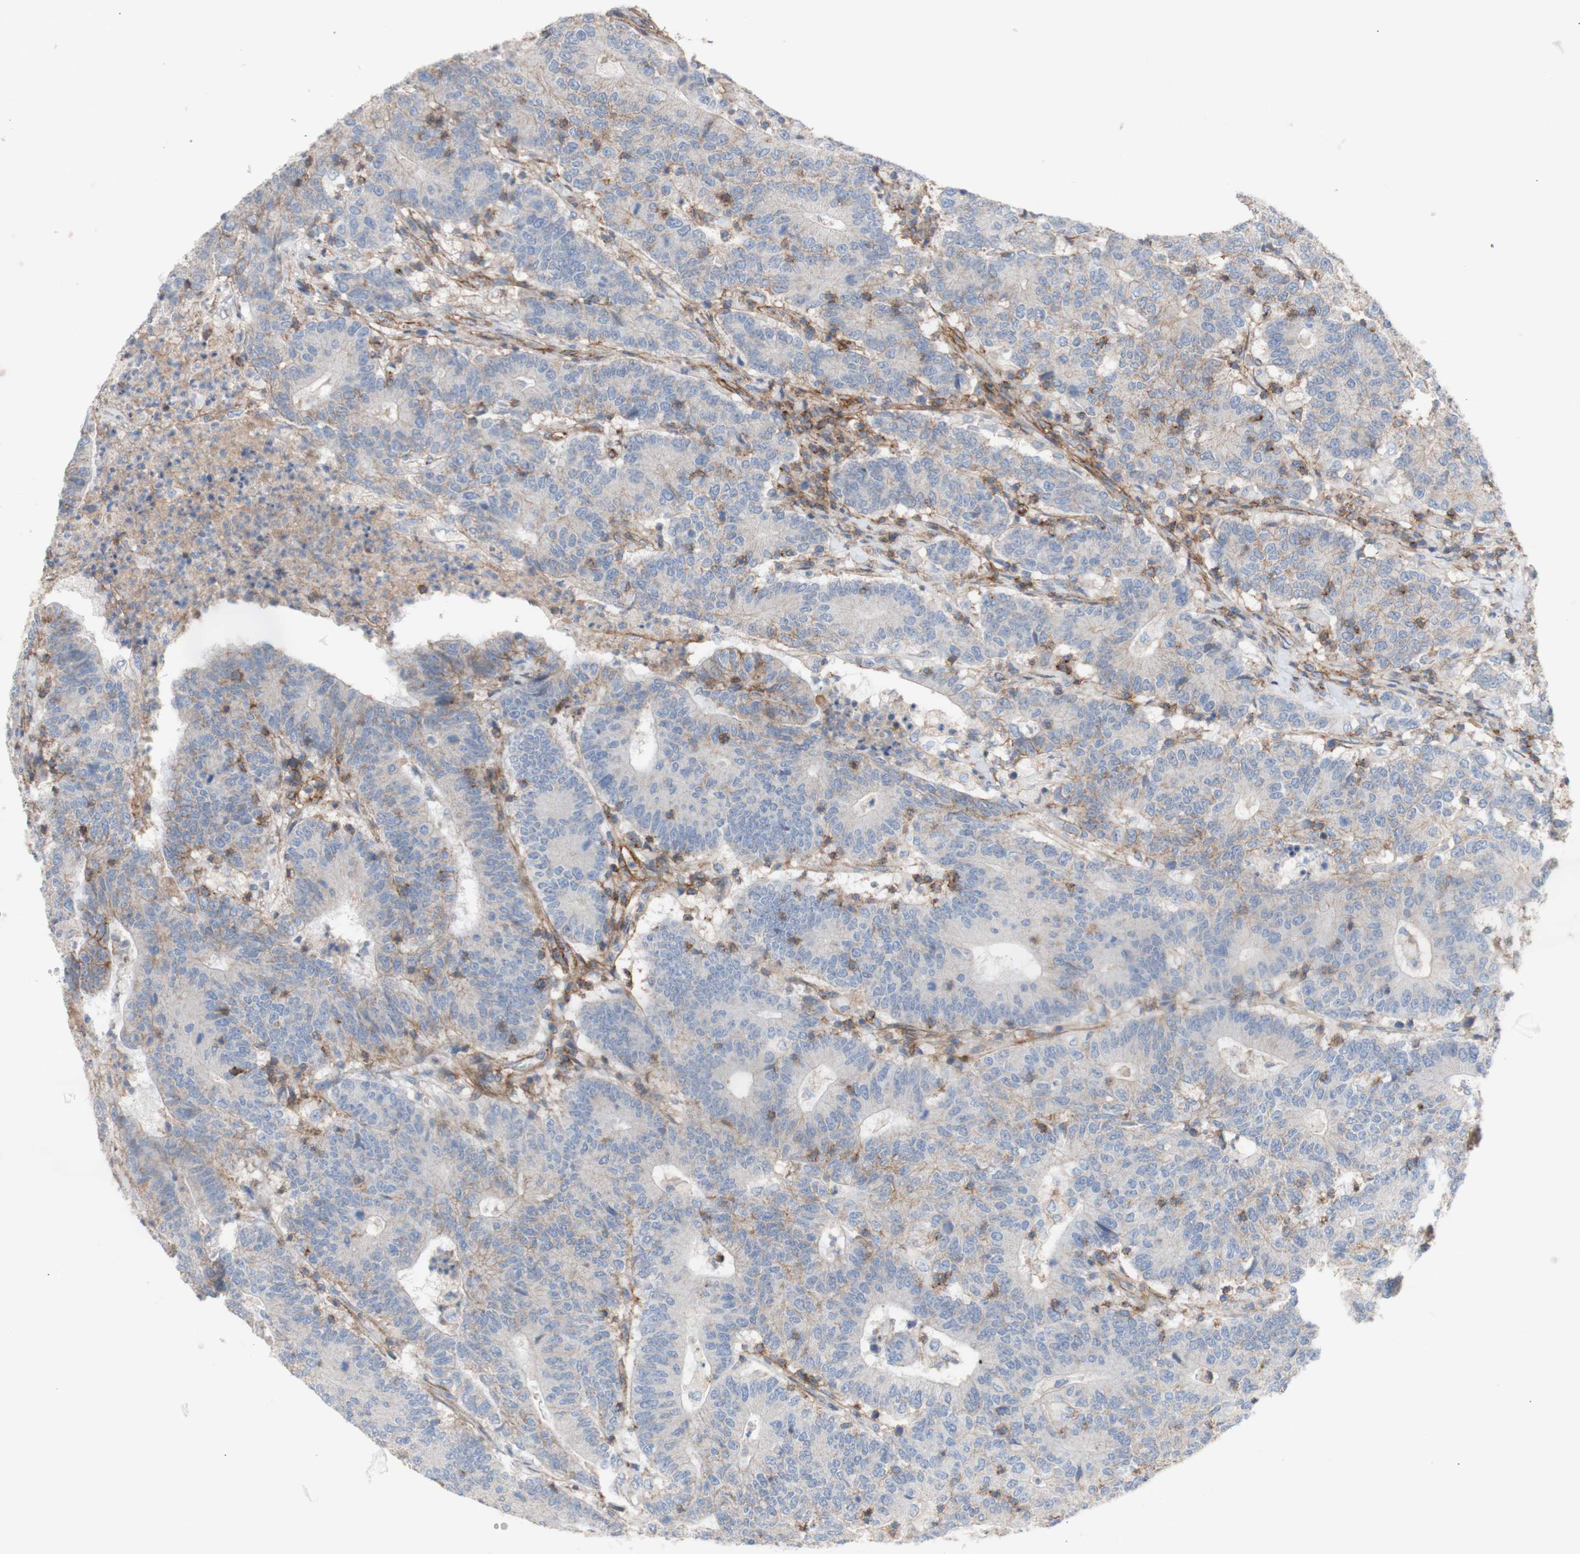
{"staining": {"intensity": "negative", "quantity": "none", "location": "none"}, "tissue": "colorectal cancer", "cell_type": "Tumor cells", "image_type": "cancer", "snomed": [{"axis": "morphology", "description": "Normal tissue, NOS"}, {"axis": "morphology", "description": "Adenocarcinoma, NOS"}, {"axis": "topography", "description": "Colon"}], "caption": "Tumor cells are negative for protein expression in human colorectal adenocarcinoma.", "gene": "ATP2A3", "patient": {"sex": "female", "age": 75}}